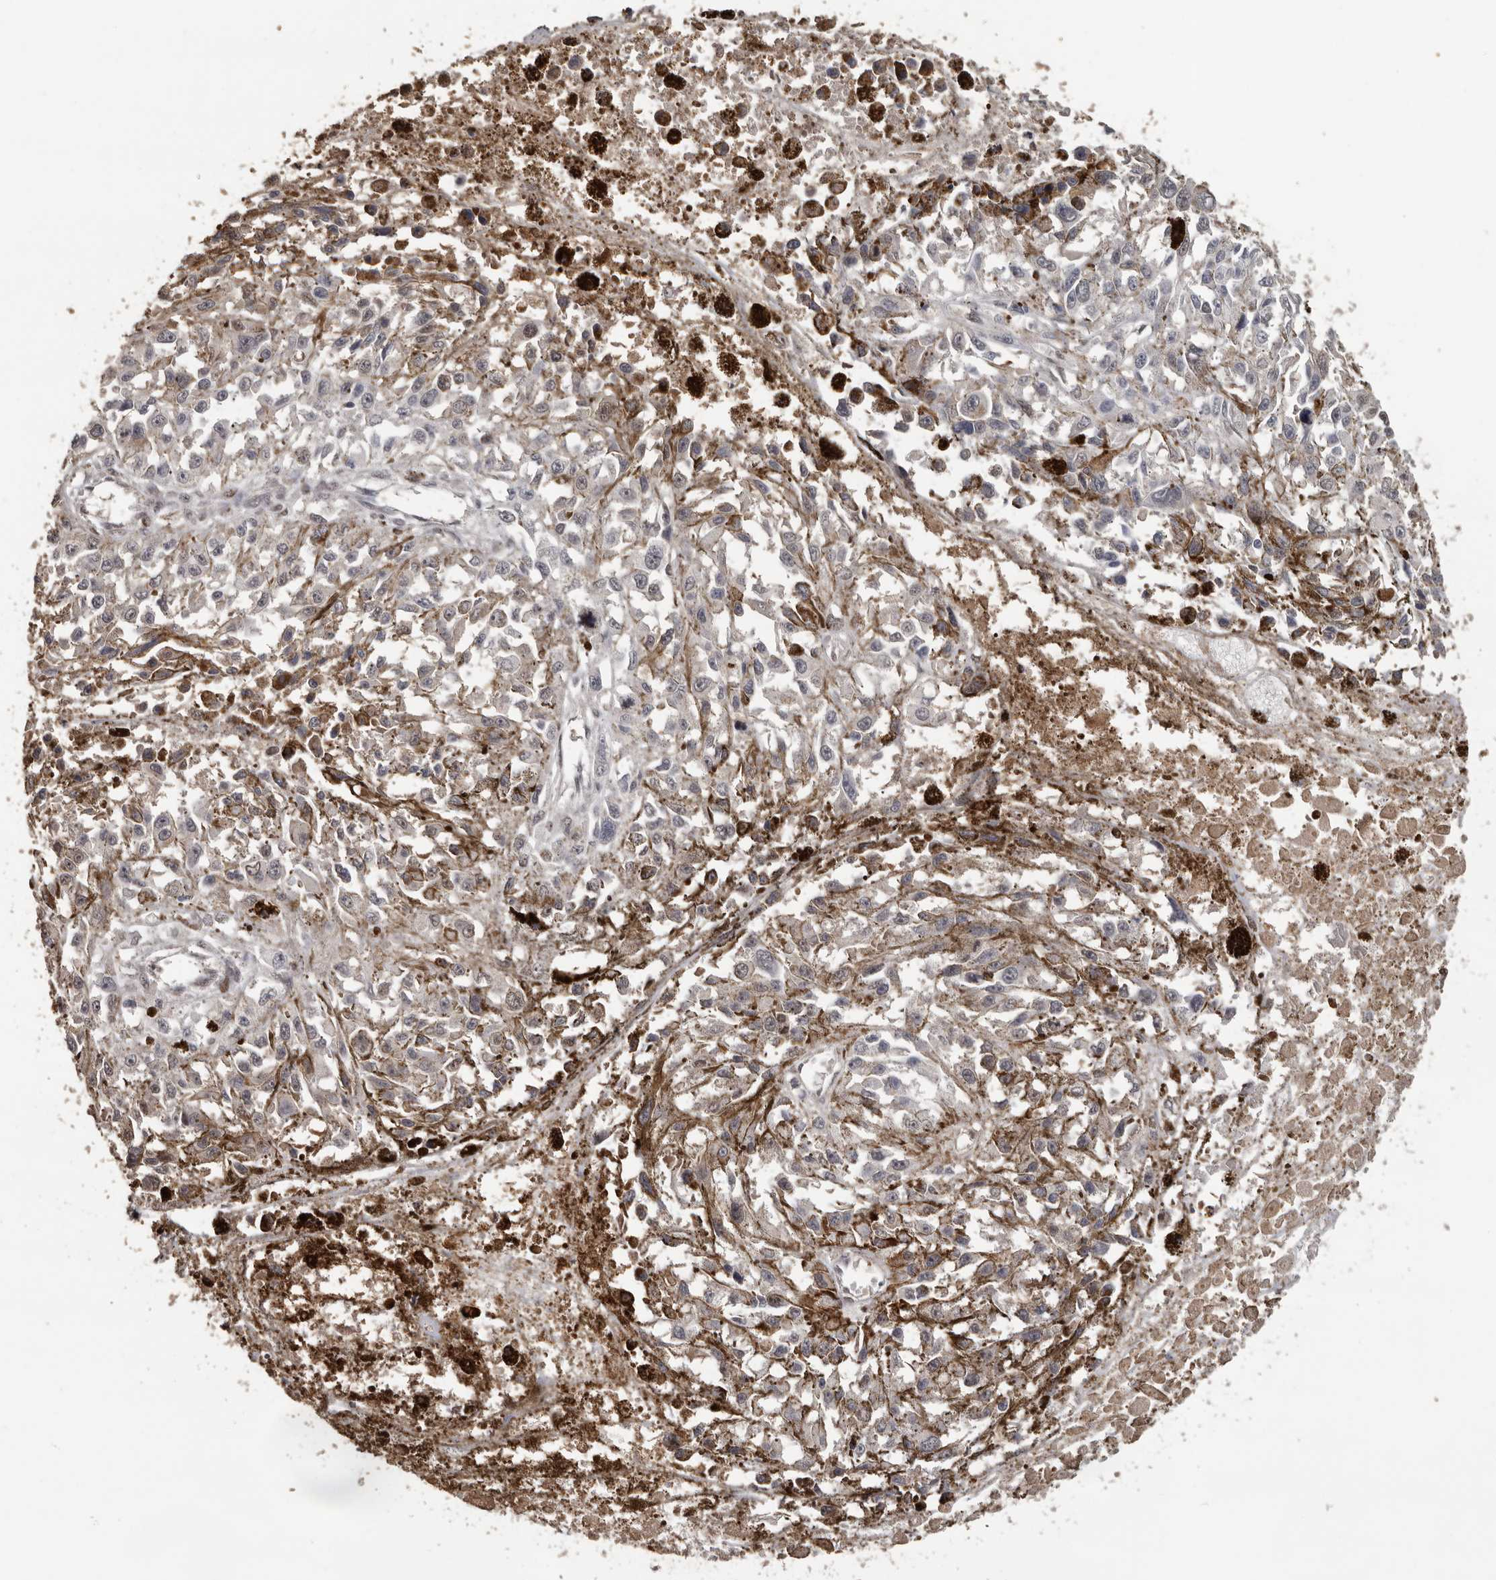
{"staining": {"intensity": "negative", "quantity": "none", "location": "none"}, "tissue": "melanoma", "cell_type": "Tumor cells", "image_type": "cancer", "snomed": [{"axis": "morphology", "description": "Malignant melanoma, Metastatic site"}, {"axis": "topography", "description": "Lymph node"}], "caption": "Immunohistochemistry (IHC) micrograph of neoplastic tissue: human malignant melanoma (metastatic site) stained with DAB (3,3'-diaminobenzidine) demonstrates no significant protein positivity in tumor cells.", "gene": "KIF2B", "patient": {"sex": "male", "age": 59}}